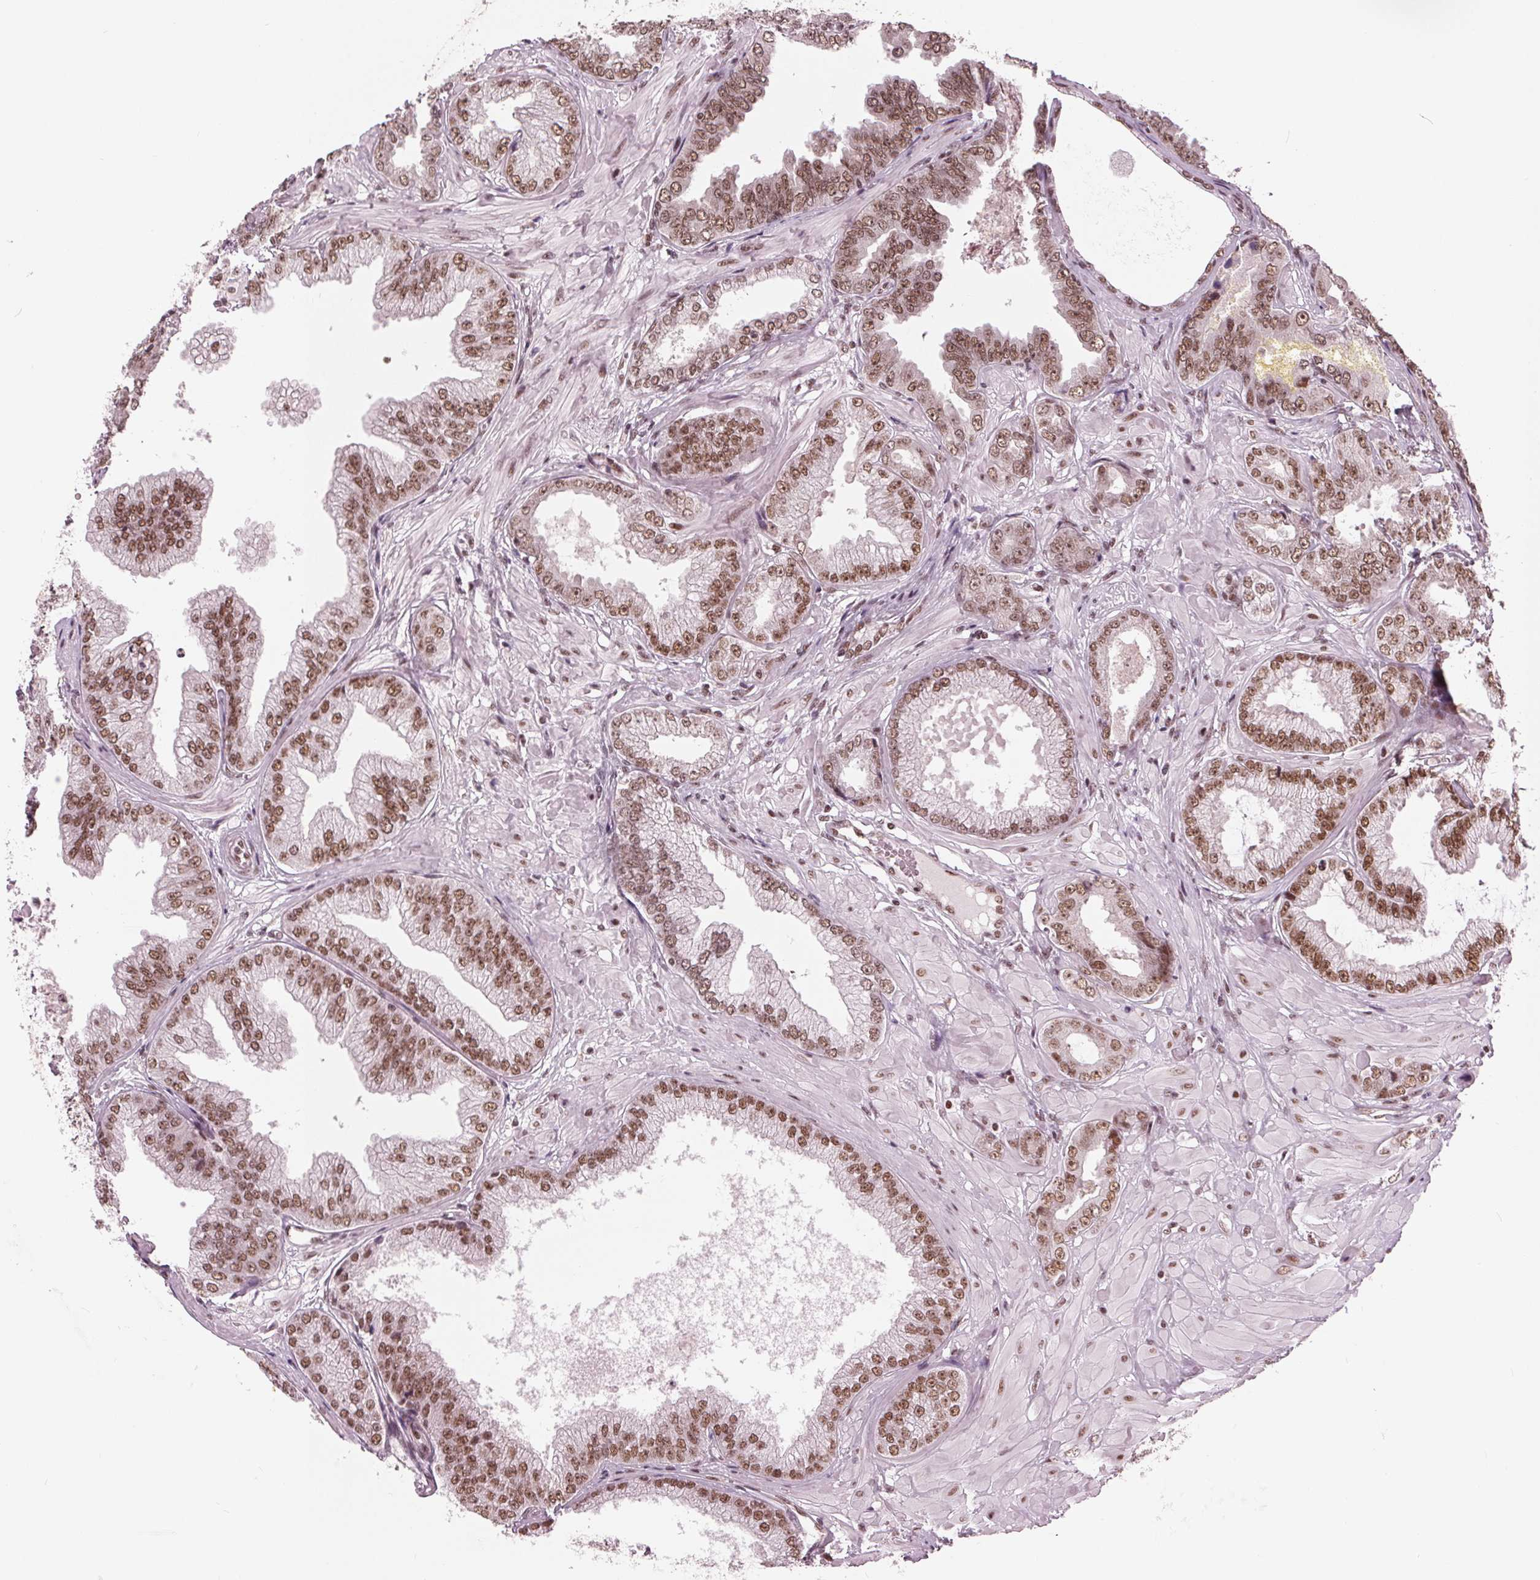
{"staining": {"intensity": "moderate", "quantity": ">75%", "location": "nuclear"}, "tissue": "prostate cancer", "cell_type": "Tumor cells", "image_type": "cancer", "snomed": [{"axis": "morphology", "description": "Adenocarcinoma, Low grade"}, {"axis": "topography", "description": "Prostate"}], "caption": "Protein staining of prostate cancer (adenocarcinoma (low-grade)) tissue exhibits moderate nuclear staining in approximately >75% of tumor cells. The staining was performed using DAB (3,3'-diaminobenzidine) to visualize the protein expression in brown, while the nuclei were stained in blue with hematoxylin (Magnification: 20x).", "gene": "LSM2", "patient": {"sex": "male", "age": 55}}